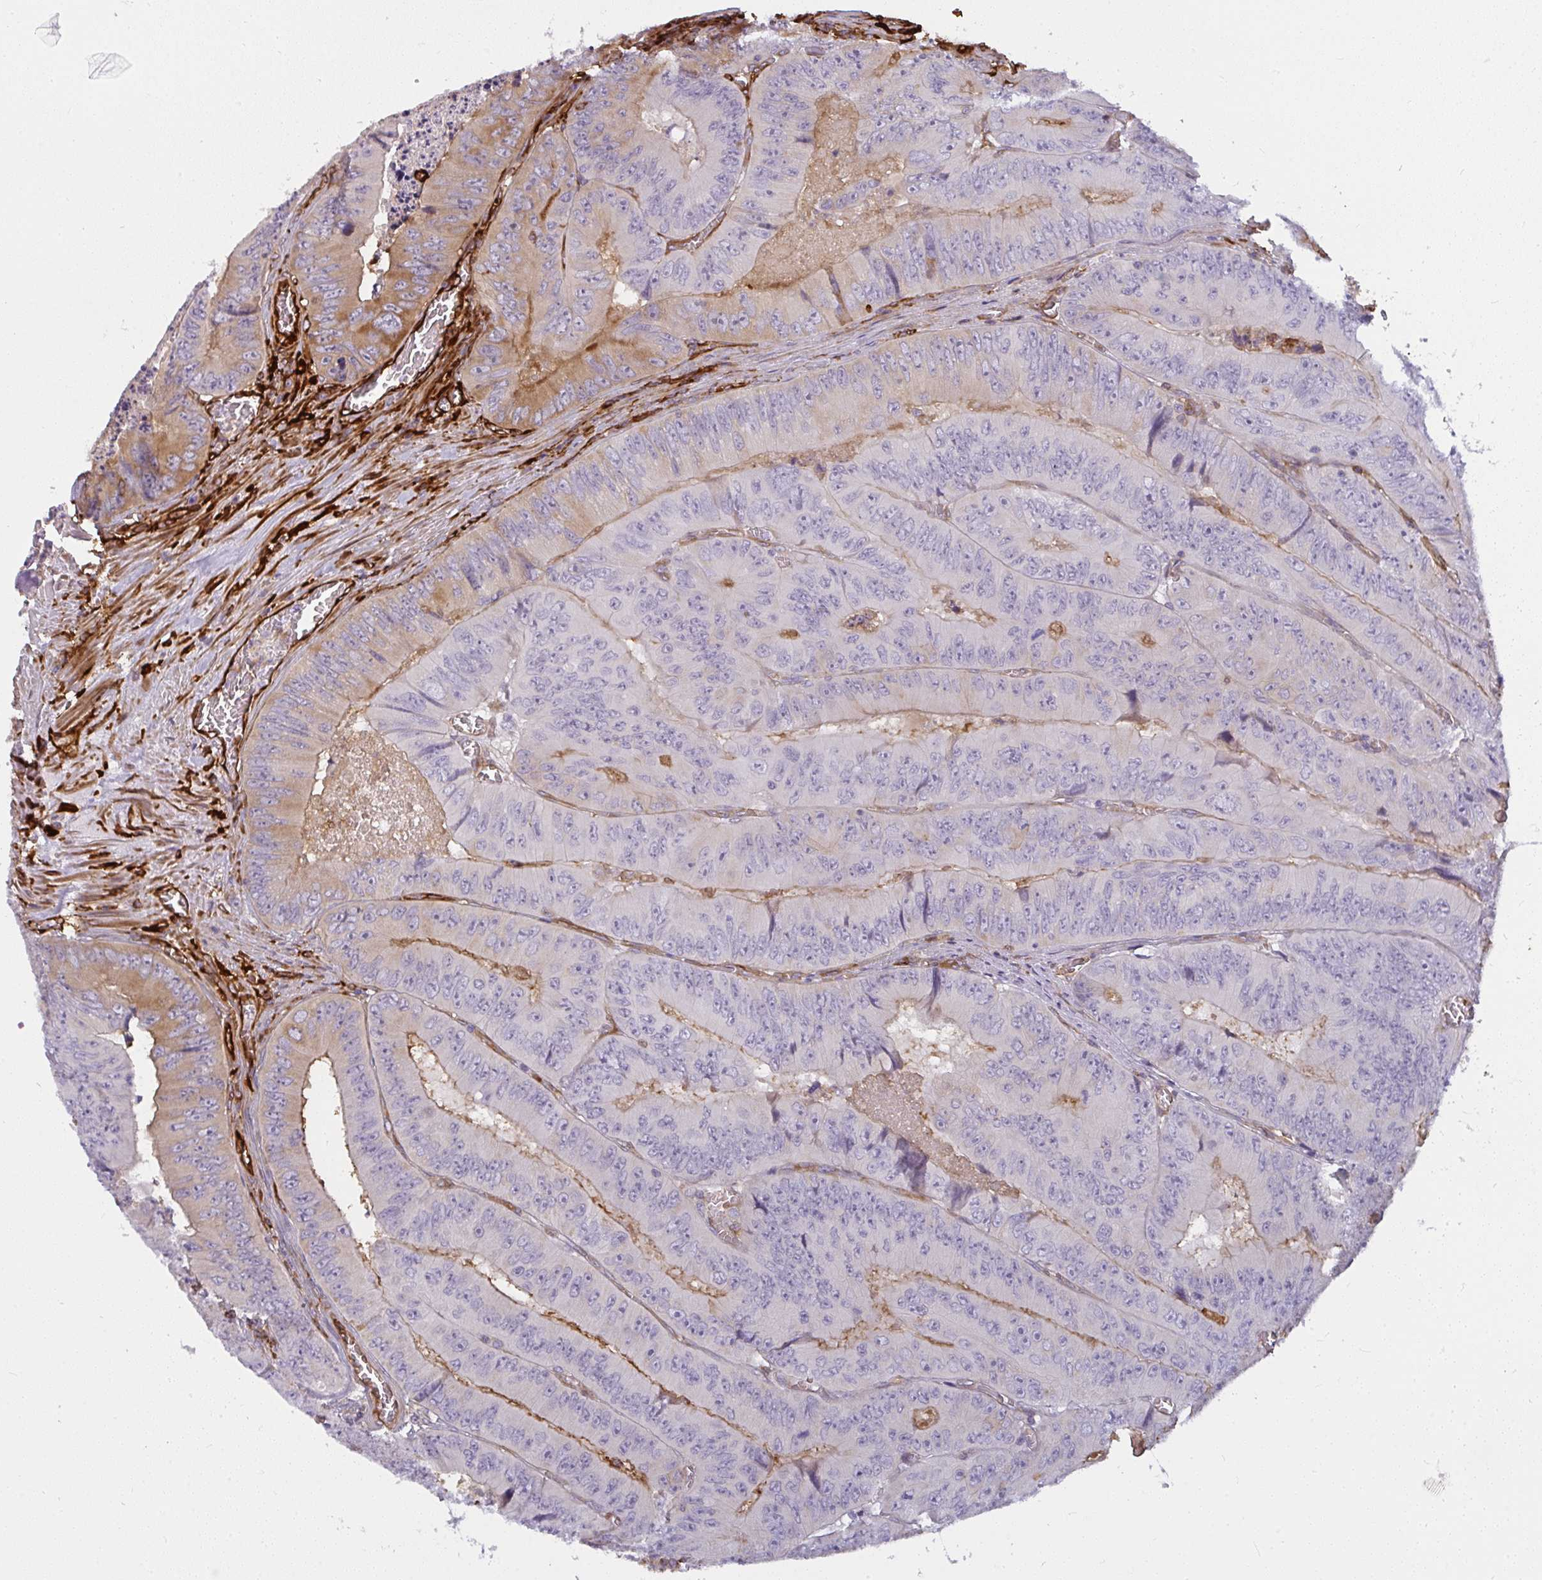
{"staining": {"intensity": "weak", "quantity": "<25%", "location": "cytoplasmic/membranous"}, "tissue": "colorectal cancer", "cell_type": "Tumor cells", "image_type": "cancer", "snomed": [{"axis": "morphology", "description": "Adenocarcinoma, NOS"}, {"axis": "topography", "description": "Colon"}], "caption": "Histopathology image shows no significant protein staining in tumor cells of colorectal adenocarcinoma.", "gene": "IFIT3", "patient": {"sex": "female", "age": 84}}